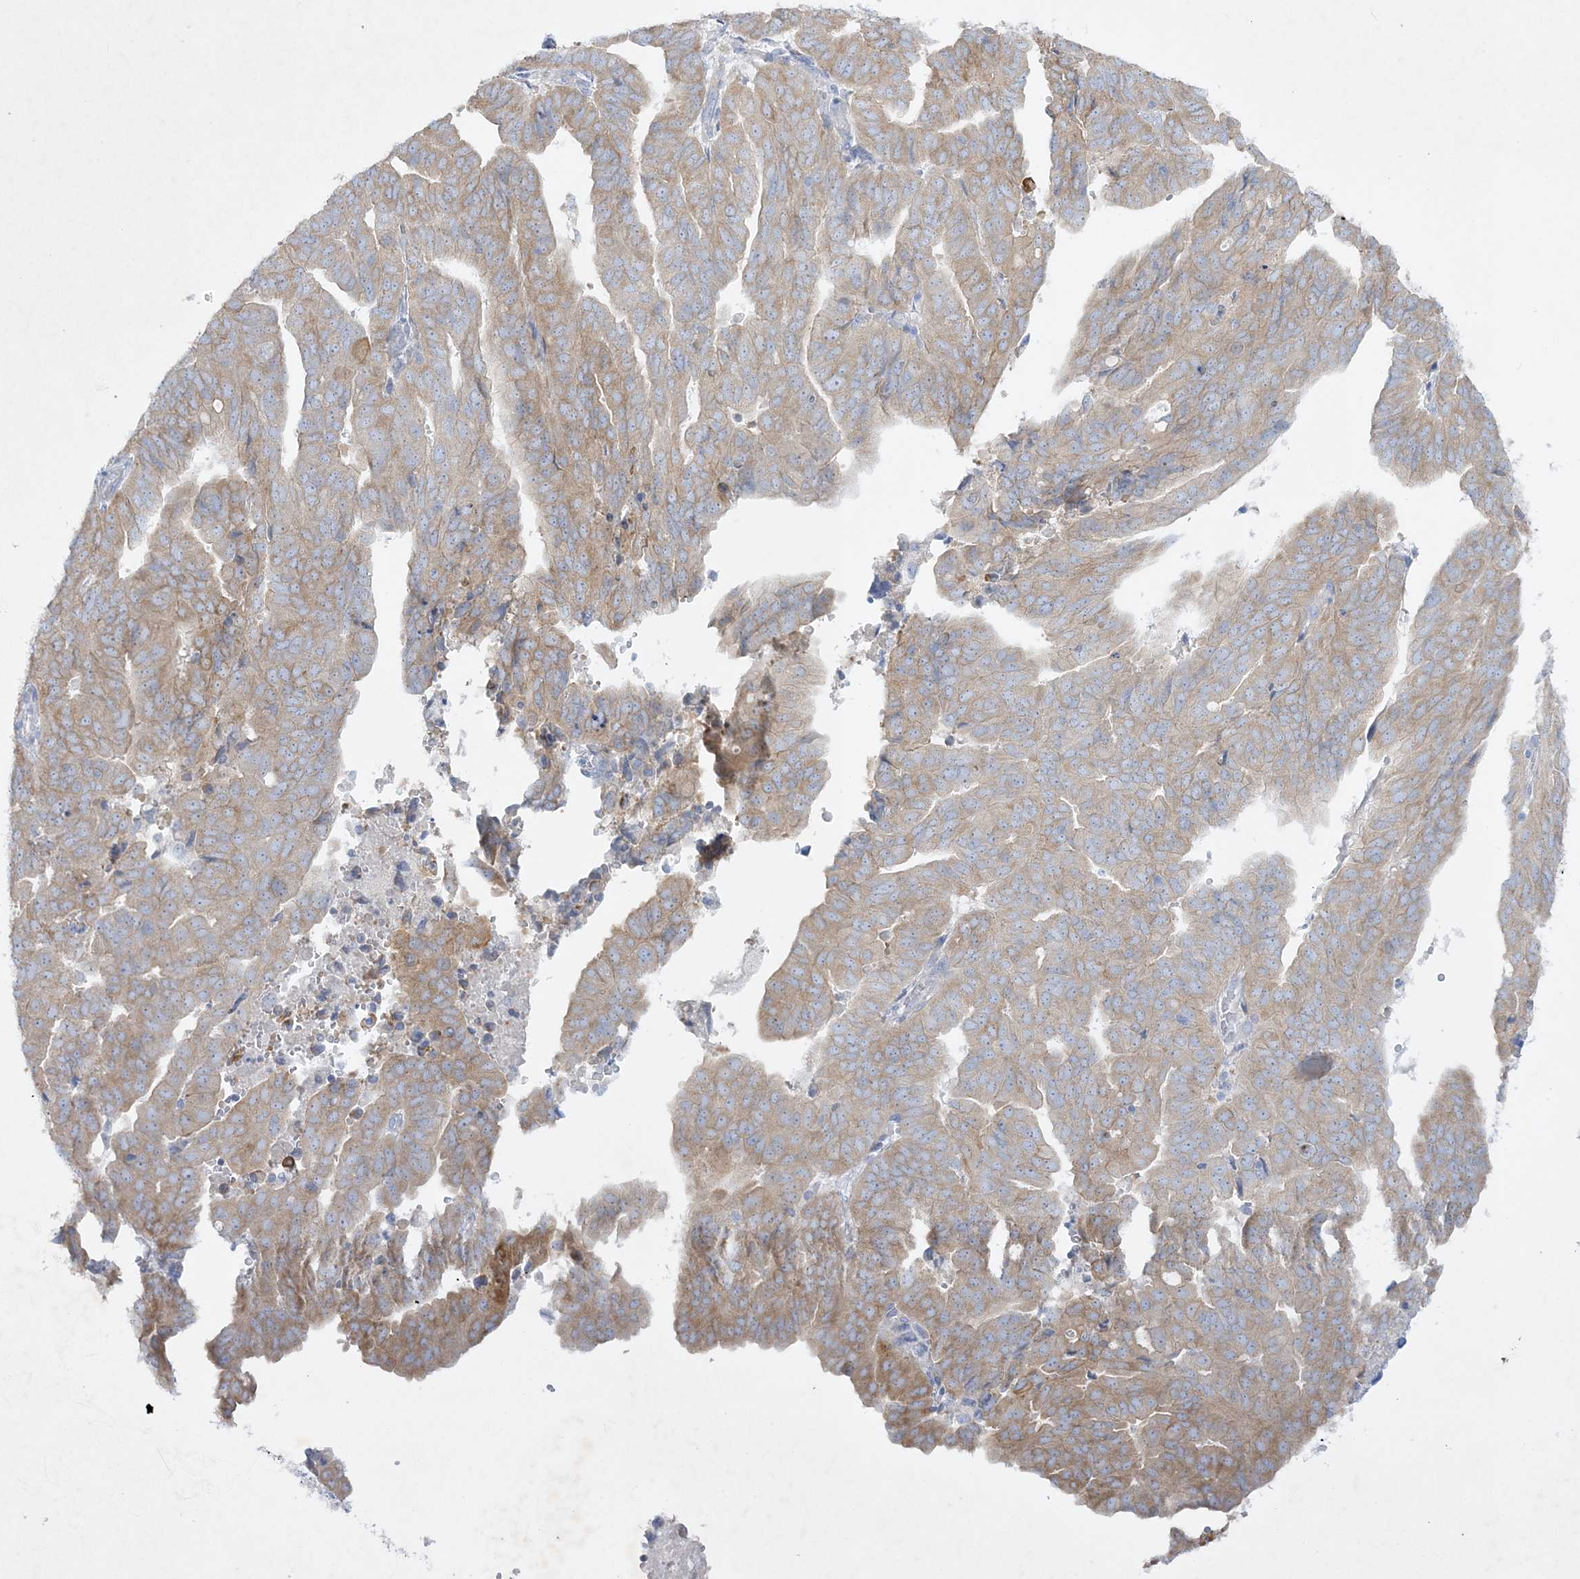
{"staining": {"intensity": "moderate", "quantity": "25%-75%", "location": "cytoplasmic/membranous"}, "tissue": "endometrial cancer", "cell_type": "Tumor cells", "image_type": "cancer", "snomed": [{"axis": "morphology", "description": "Adenocarcinoma, NOS"}, {"axis": "topography", "description": "Uterus"}], "caption": "Immunohistochemistry (IHC) photomicrograph of neoplastic tissue: endometrial cancer (adenocarcinoma) stained using IHC reveals medium levels of moderate protein expression localized specifically in the cytoplasmic/membranous of tumor cells, appearing as a cytoplasmic/membranous brown color.", "gene": "FARSB", "patient": {"sex": "female", "age": 77}}